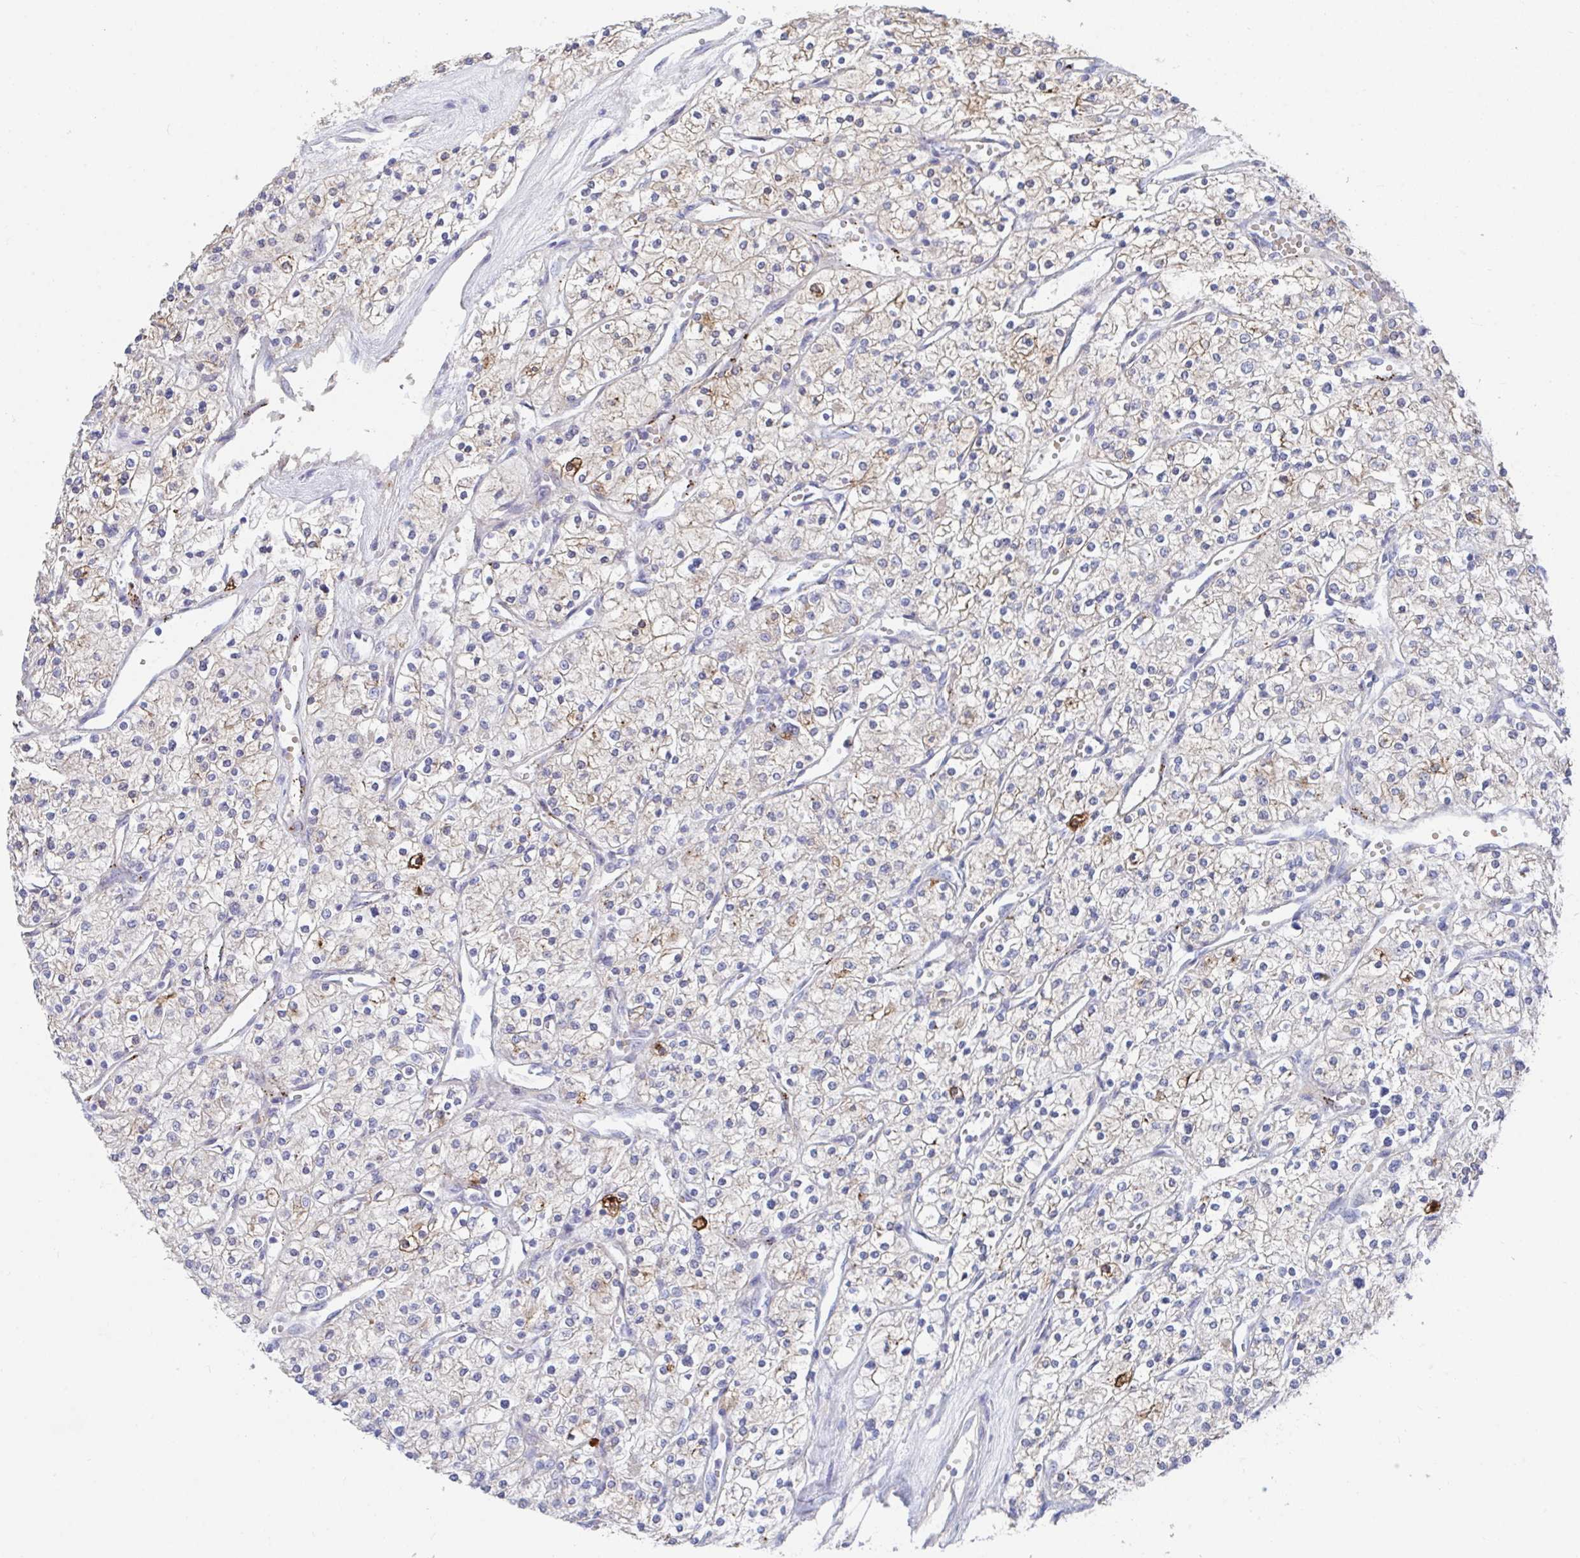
{"staining": {"intensity": "weak", "quantity": "25%-75%", "location": "cytoplasmic/membranous"}, "tissue": "renal cancer", "cell_type": "Tumor cells", "image_type": "cancer", "snomed": [{"axis": "morphology", "description": "Adenocarcinoma, NOS"}, {"axis": "topography", "description": "Kidney"}], "caption": "This micrograph demonstrates IHC staining of renal cancer, with low weak cytoplasmic/membranous expression in approximately 25%-75% of tumor cells.", "gene": "KCNK5", "patient": {"sex": "male", "age": 80}}